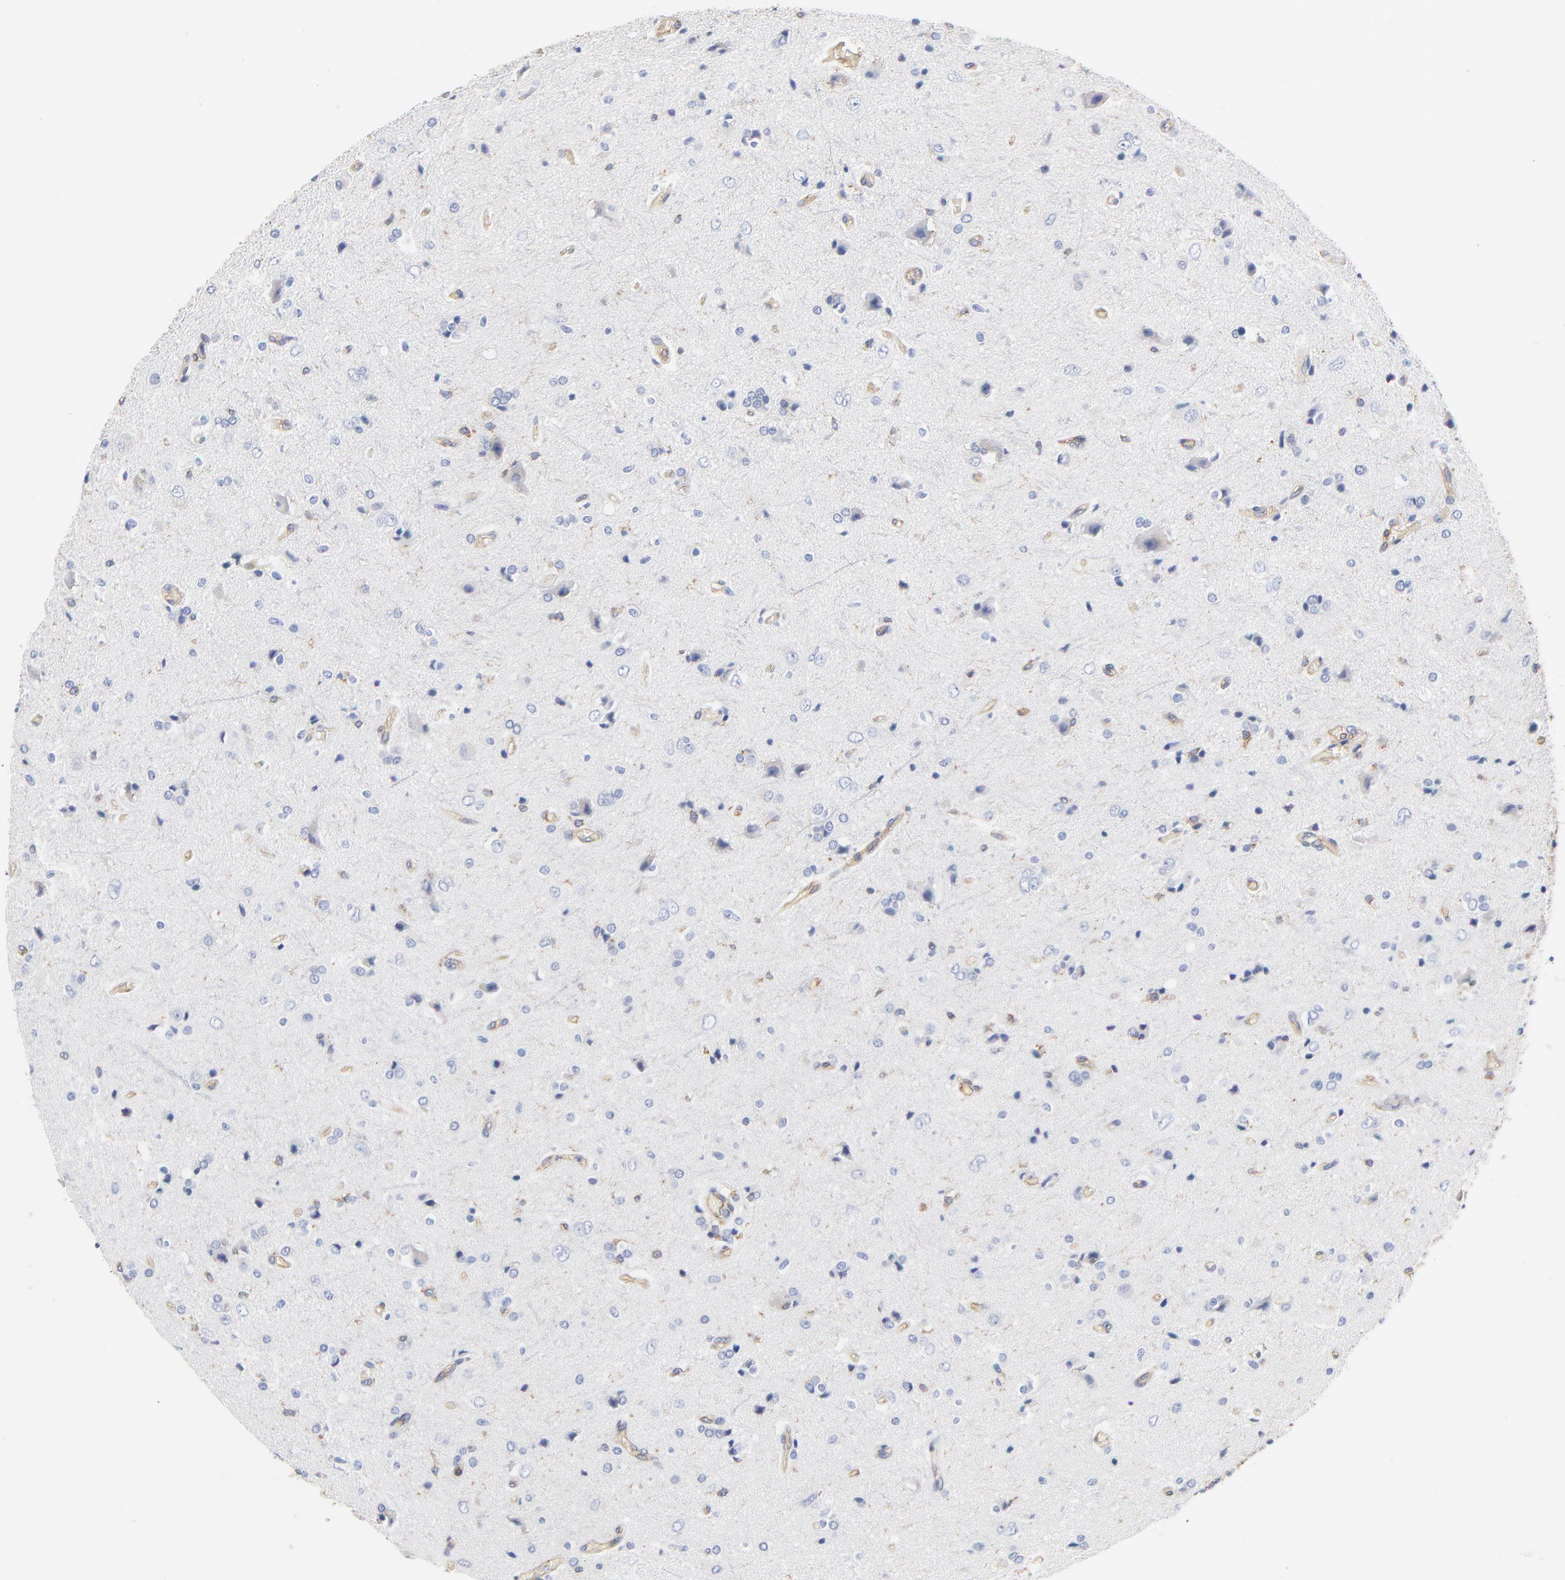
{"staining": {"intensity": "negative", "quantity": "none", "location": "none"}, "tissue": "glioma", "cell_type": "Tumor cells", "image_type": "cancer", "snomed": [{"axis": "morphology", "description": "Glioma, malignant, High grade"}, {"axis": "topography", "description": "Brain"}], "caption": "Immunohistochemical staining of human malignant glioma (high-grade) displays no significant expression in tumor cells.", "gene": "CD2AP", "patient": {"sex": "male", "age": 47}}